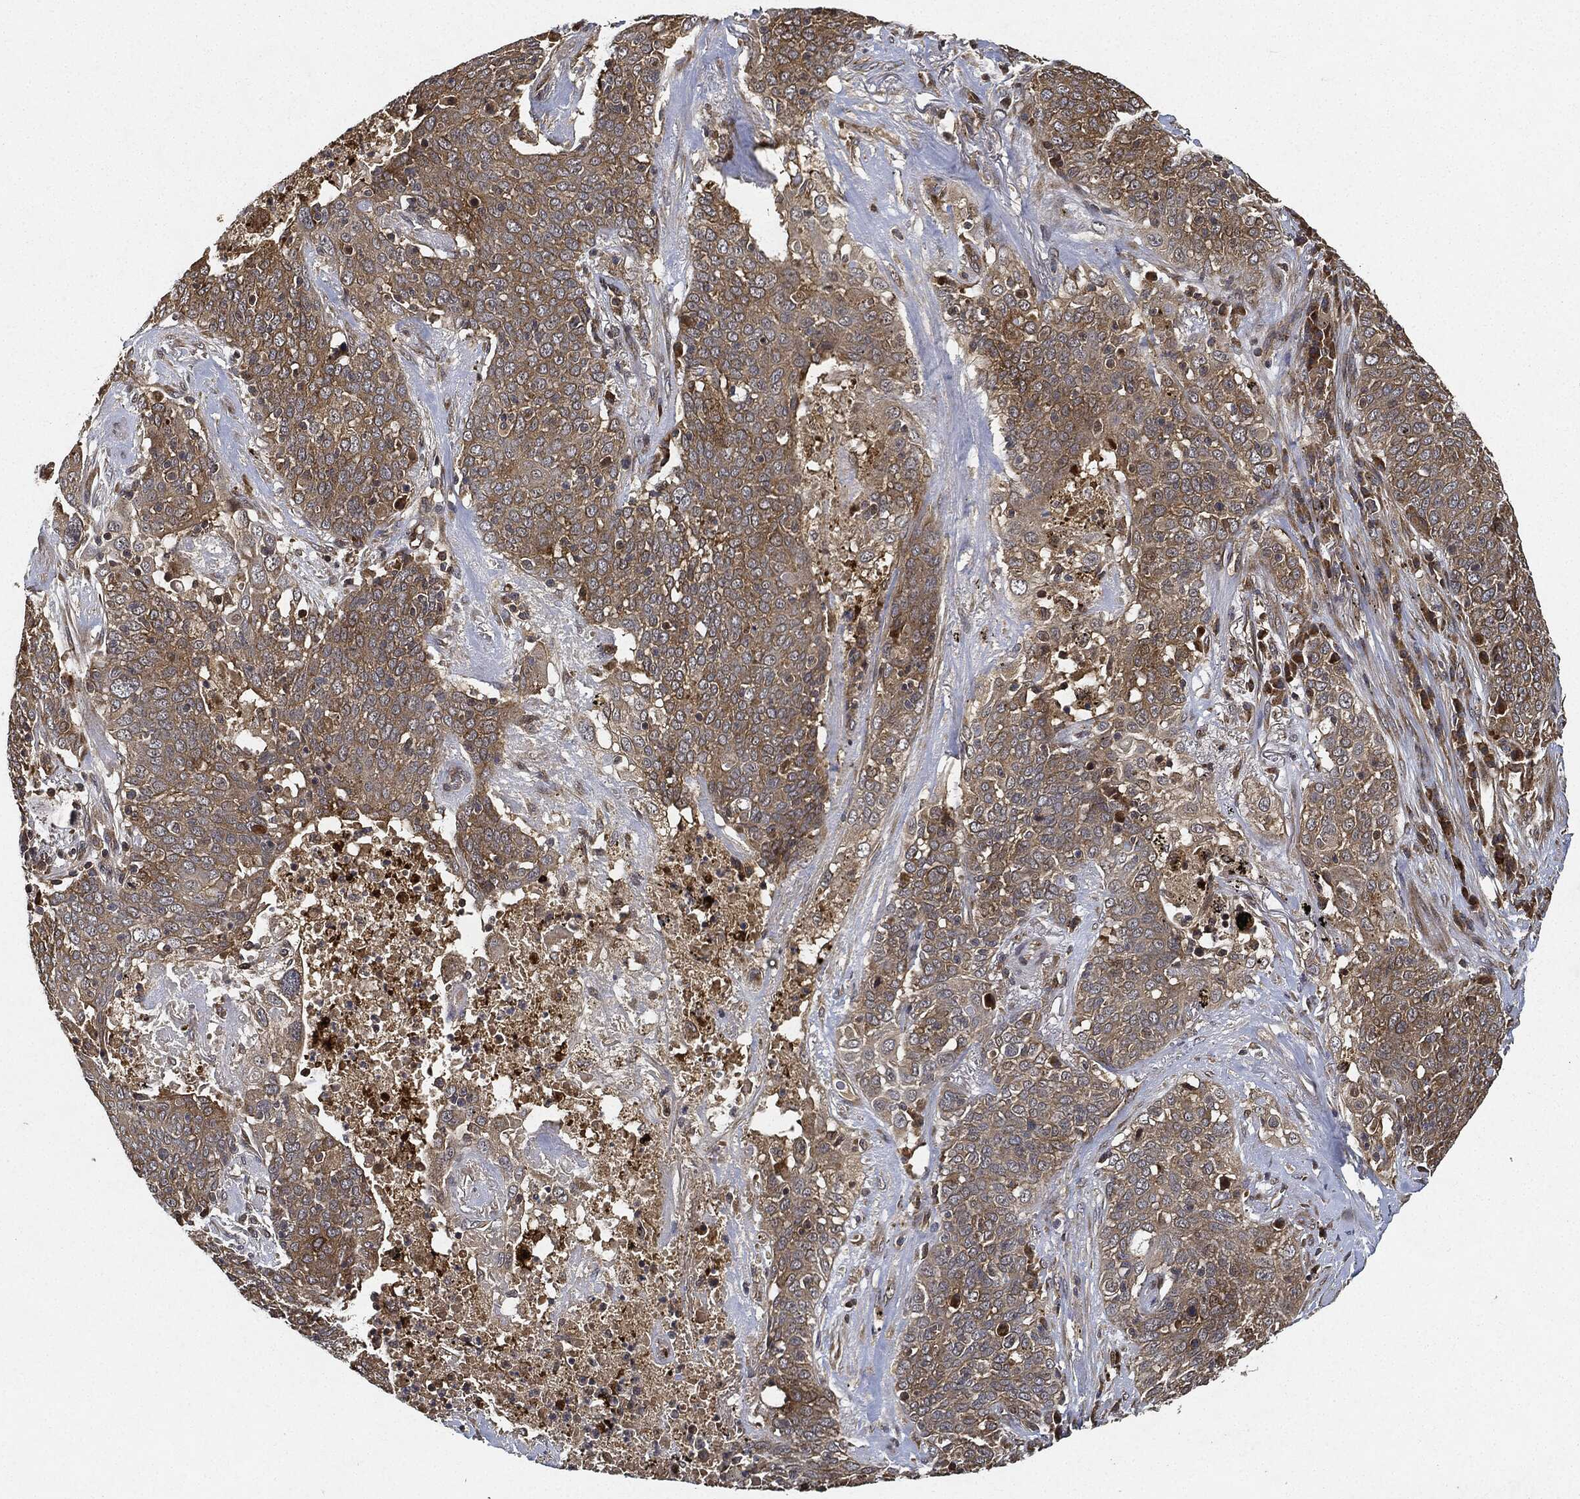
{"staining": {"intensity": "weak", "quantity": "<25%", "location": "cytoplasmic/membranous"}, "tissue": "lung cancer", "cell_type": "Tumor cells", "image_type": "cancer", "snomed": [{"axis": "morphology", "description": "Squamous cell carcinoma, NOS"}, {"axis": "topography", "description": "Lung"}], "caption": "IHC histopathology image of human lung cancer (squamous cell carcinoma) stained for a protein (brown), which exhibits no staining in tumor cells.", "gene": "MLST8", "patient": {"sex": "male", "age": 82}}